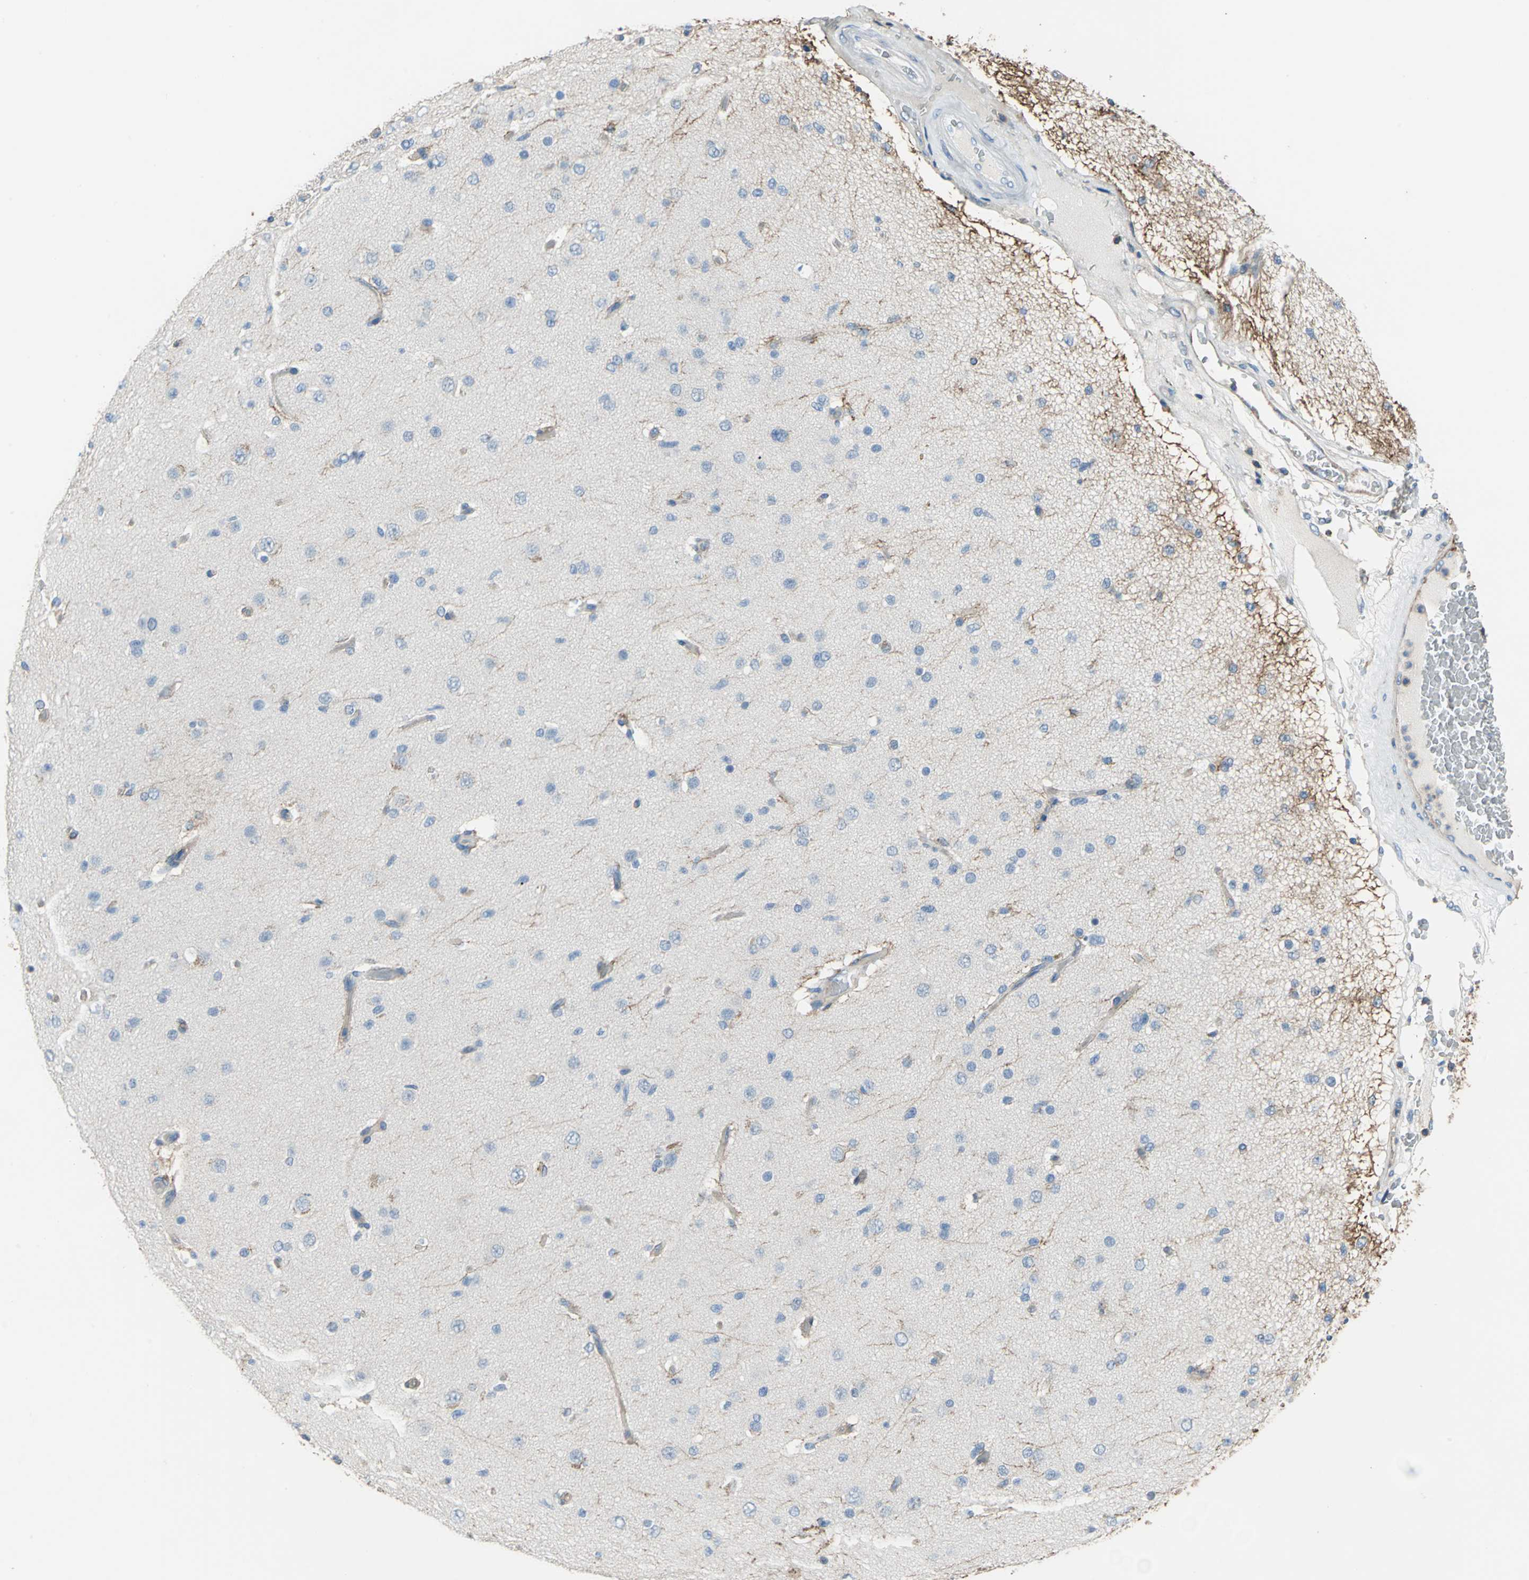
{"staining": {"intensity": "weak", "quantity": "<25%", "location": "cytoplasmic/membranous"}, "tissue": "glioma", "cell_type": "Tumor cells", "image_type": "cancer", "snomed": [{"axis": "morphology", "description": "Glioma, malignant, High grade"}, {"axis": "topography", "description": "Brain"}], "caption": "High-grade glioma (malignant) stained for a protein using IHC reveals no expression tumor cells.", "gene": "CD44", "patient": {"sex": "male", "age": 33}}